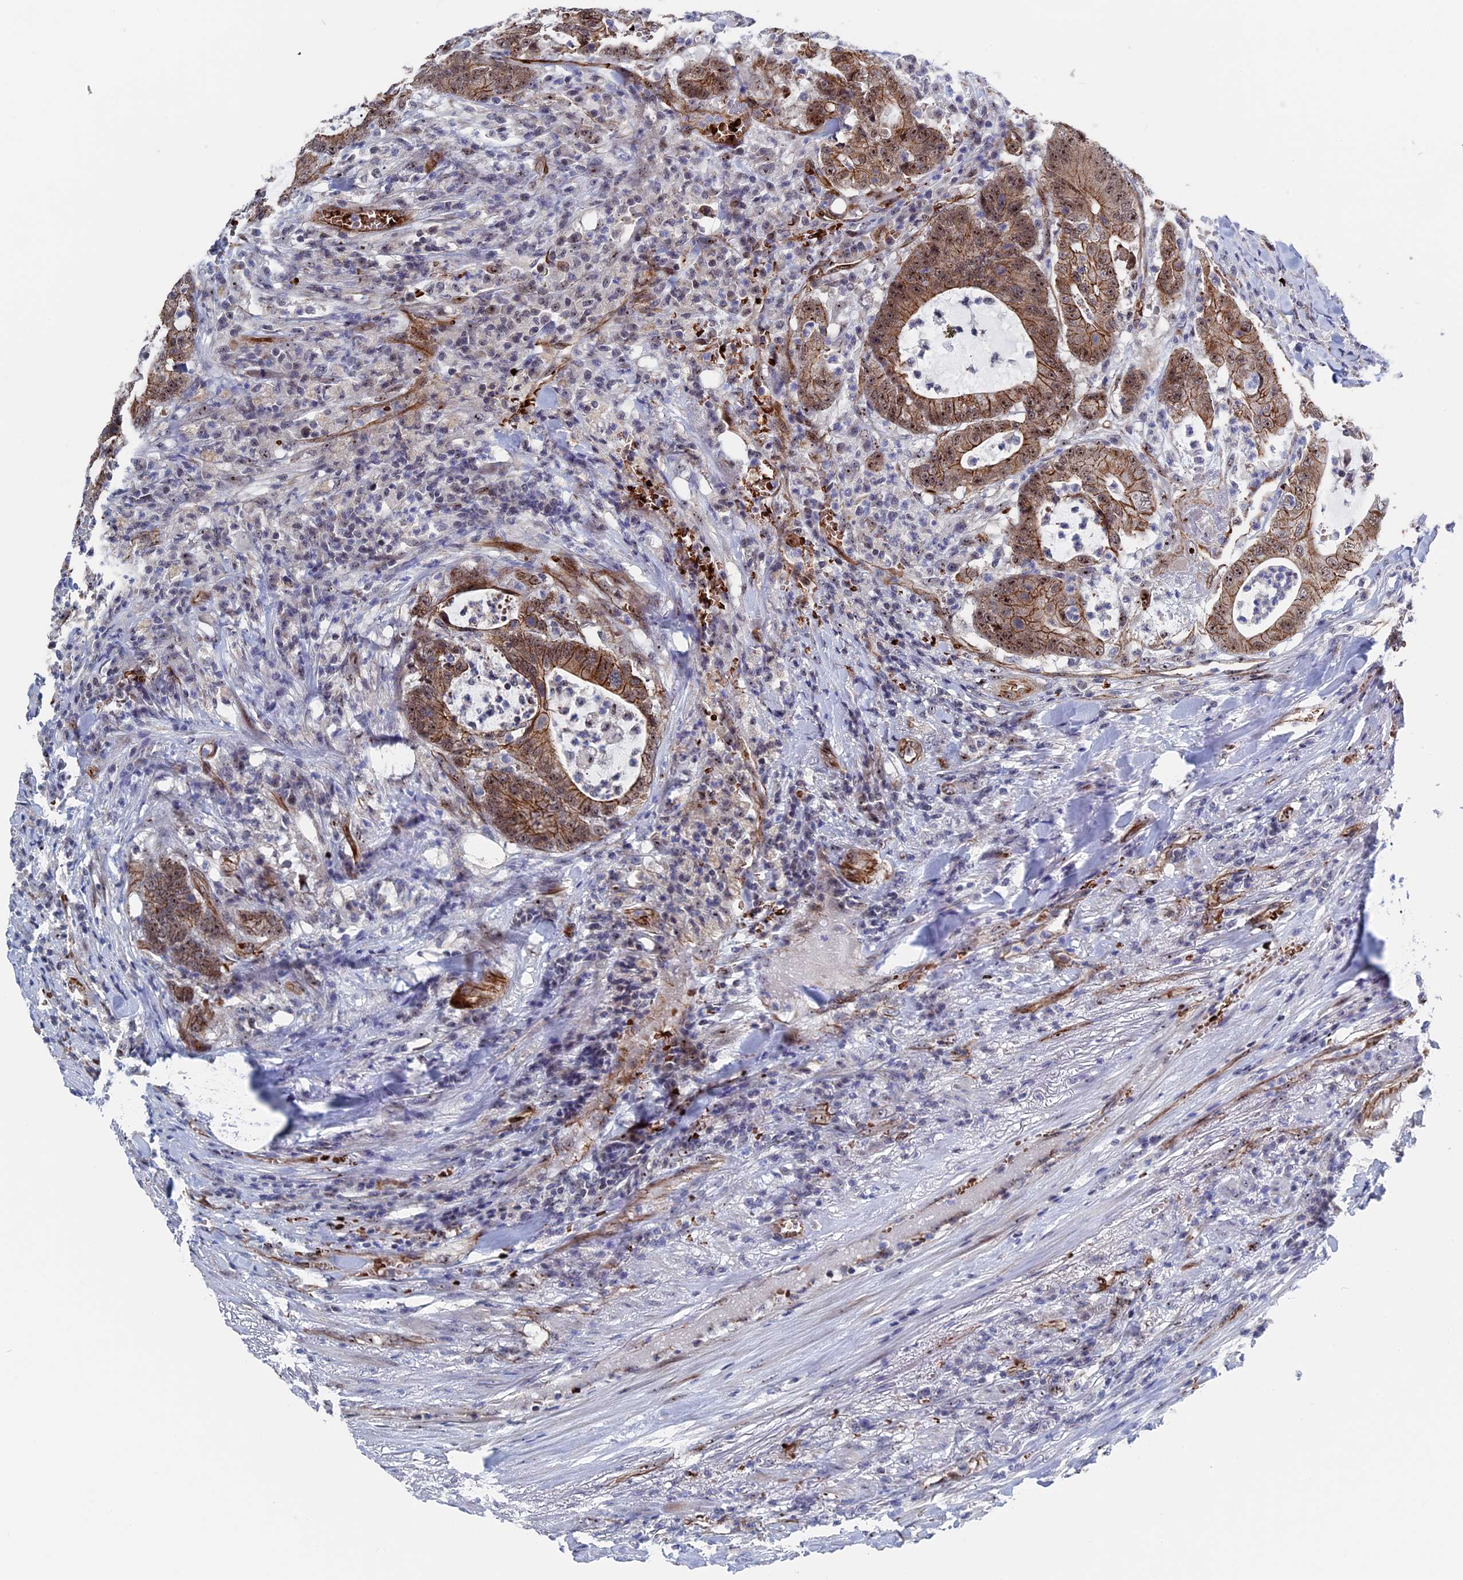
{"staining": {"intensity": "moderate", "quantity": ">75%", "location": "cytoplasmic/membranous,nuclear"}, "tissue": "colorectal cancer", "cell_type": "Tumor cells", "image_type": "cancer", "snomed": [{"axis": "morphology", "description": "Adenocarcinoma, NOS"}, {"axis": "topography", "description": "Colon"}], "caption": "Colorectal cancer (adenocarcinoma) tissue displays moderate cytoplasmic/membranous and nuclear expression in about >75% of tumor cells, visualized by immunohistochemistry. (DAB IHC, brown staining for protein, blue staining for nuclei).", "gene": "EXOSC9", "patient": {"sex": "female", "age": 84}}